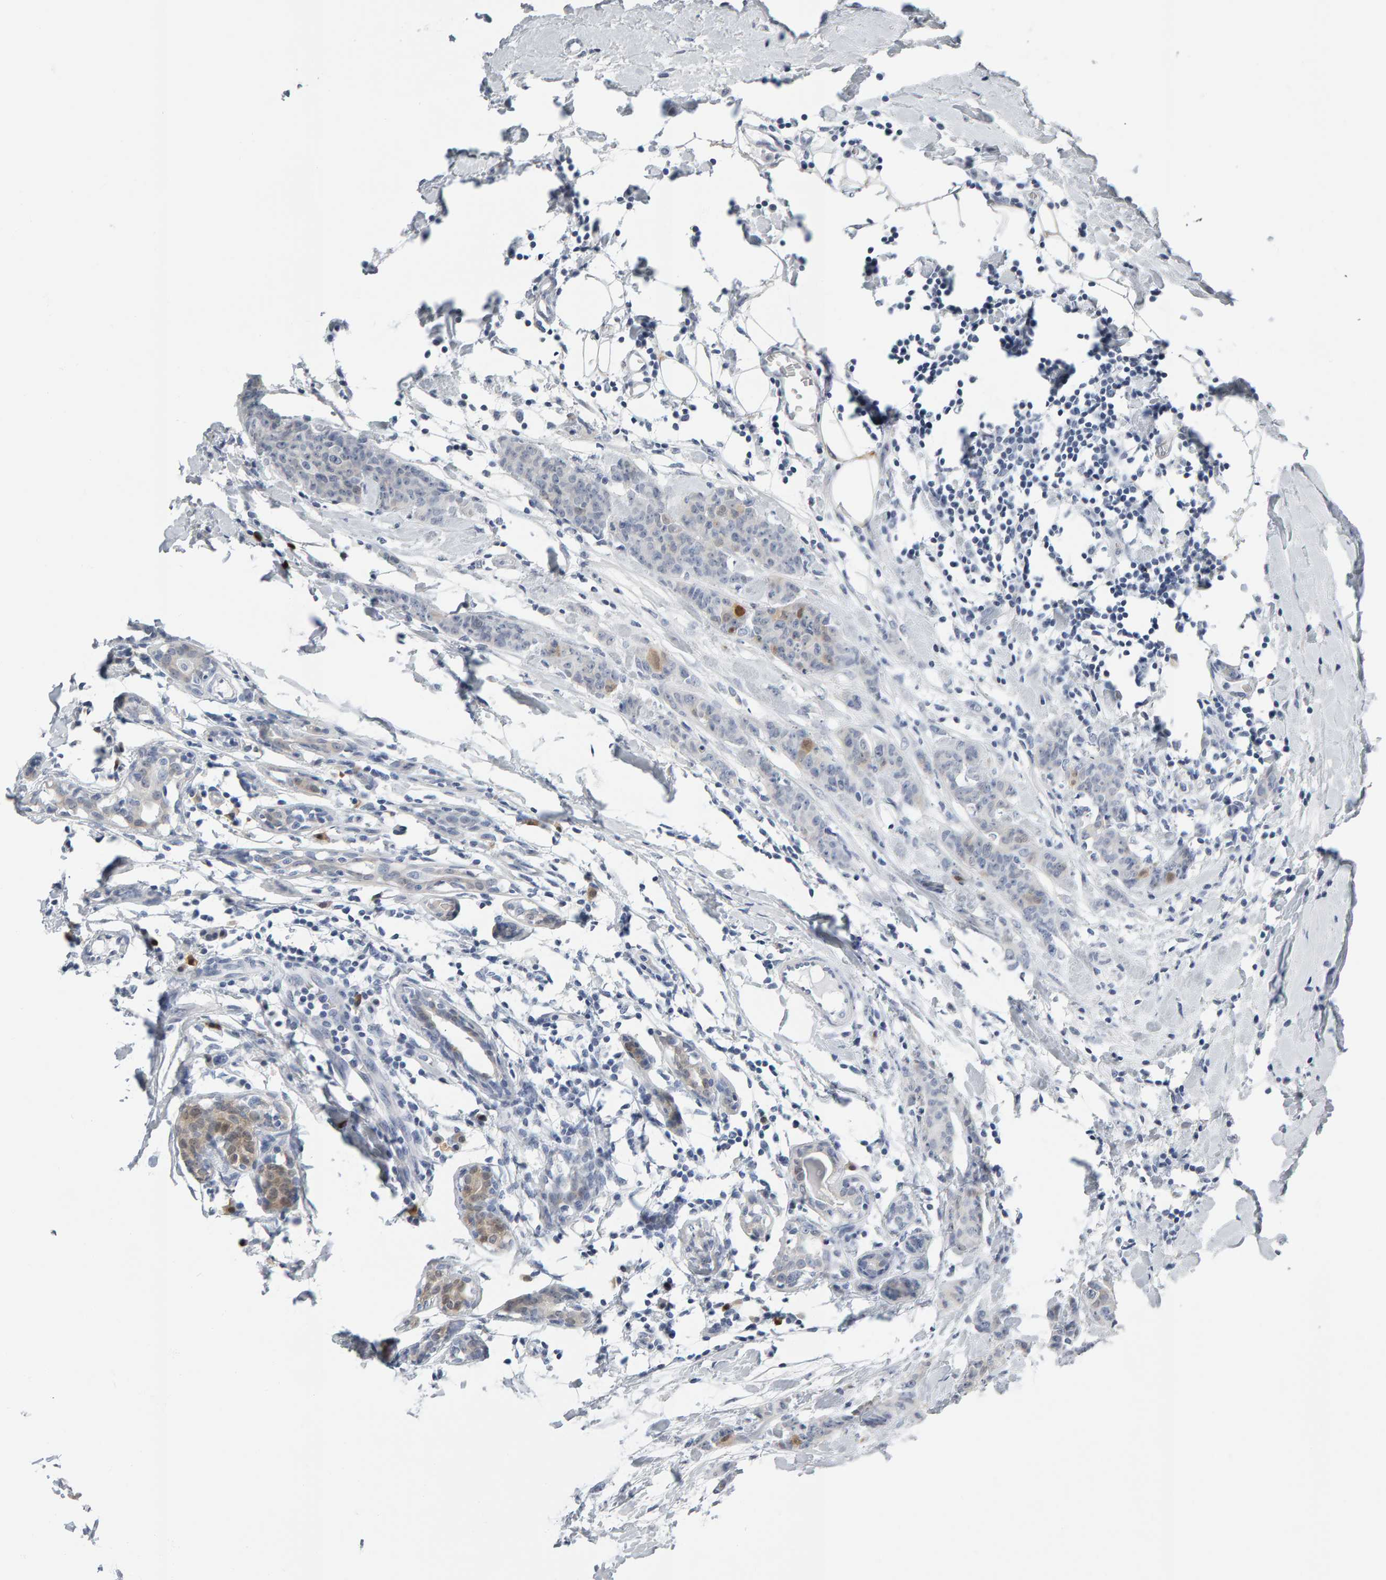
{"staining": {"intensity": "moderate", "quantity": "<25%", "location": "cytoplasmic/membranous"}, "tissue": "breast cancer", "cell_type": "Tumor cells", "image_type": "cancer", "snomed": [{"axis": "morphology", "description": "Normal tissue, NOS"}, {"axis": "morphology", "description": "Duct carcinoma"}, {"axis": "topography", "description": "Breast"}], "caption": "This is a photomicrograph of immunohistochemistry staining of intraductal carcinoma (breast), which shows moderate expression in the cytoplasmic/membranous of tumor cells.", "gene": "CTH", "patient": {"sex": "female", "age": 40}}